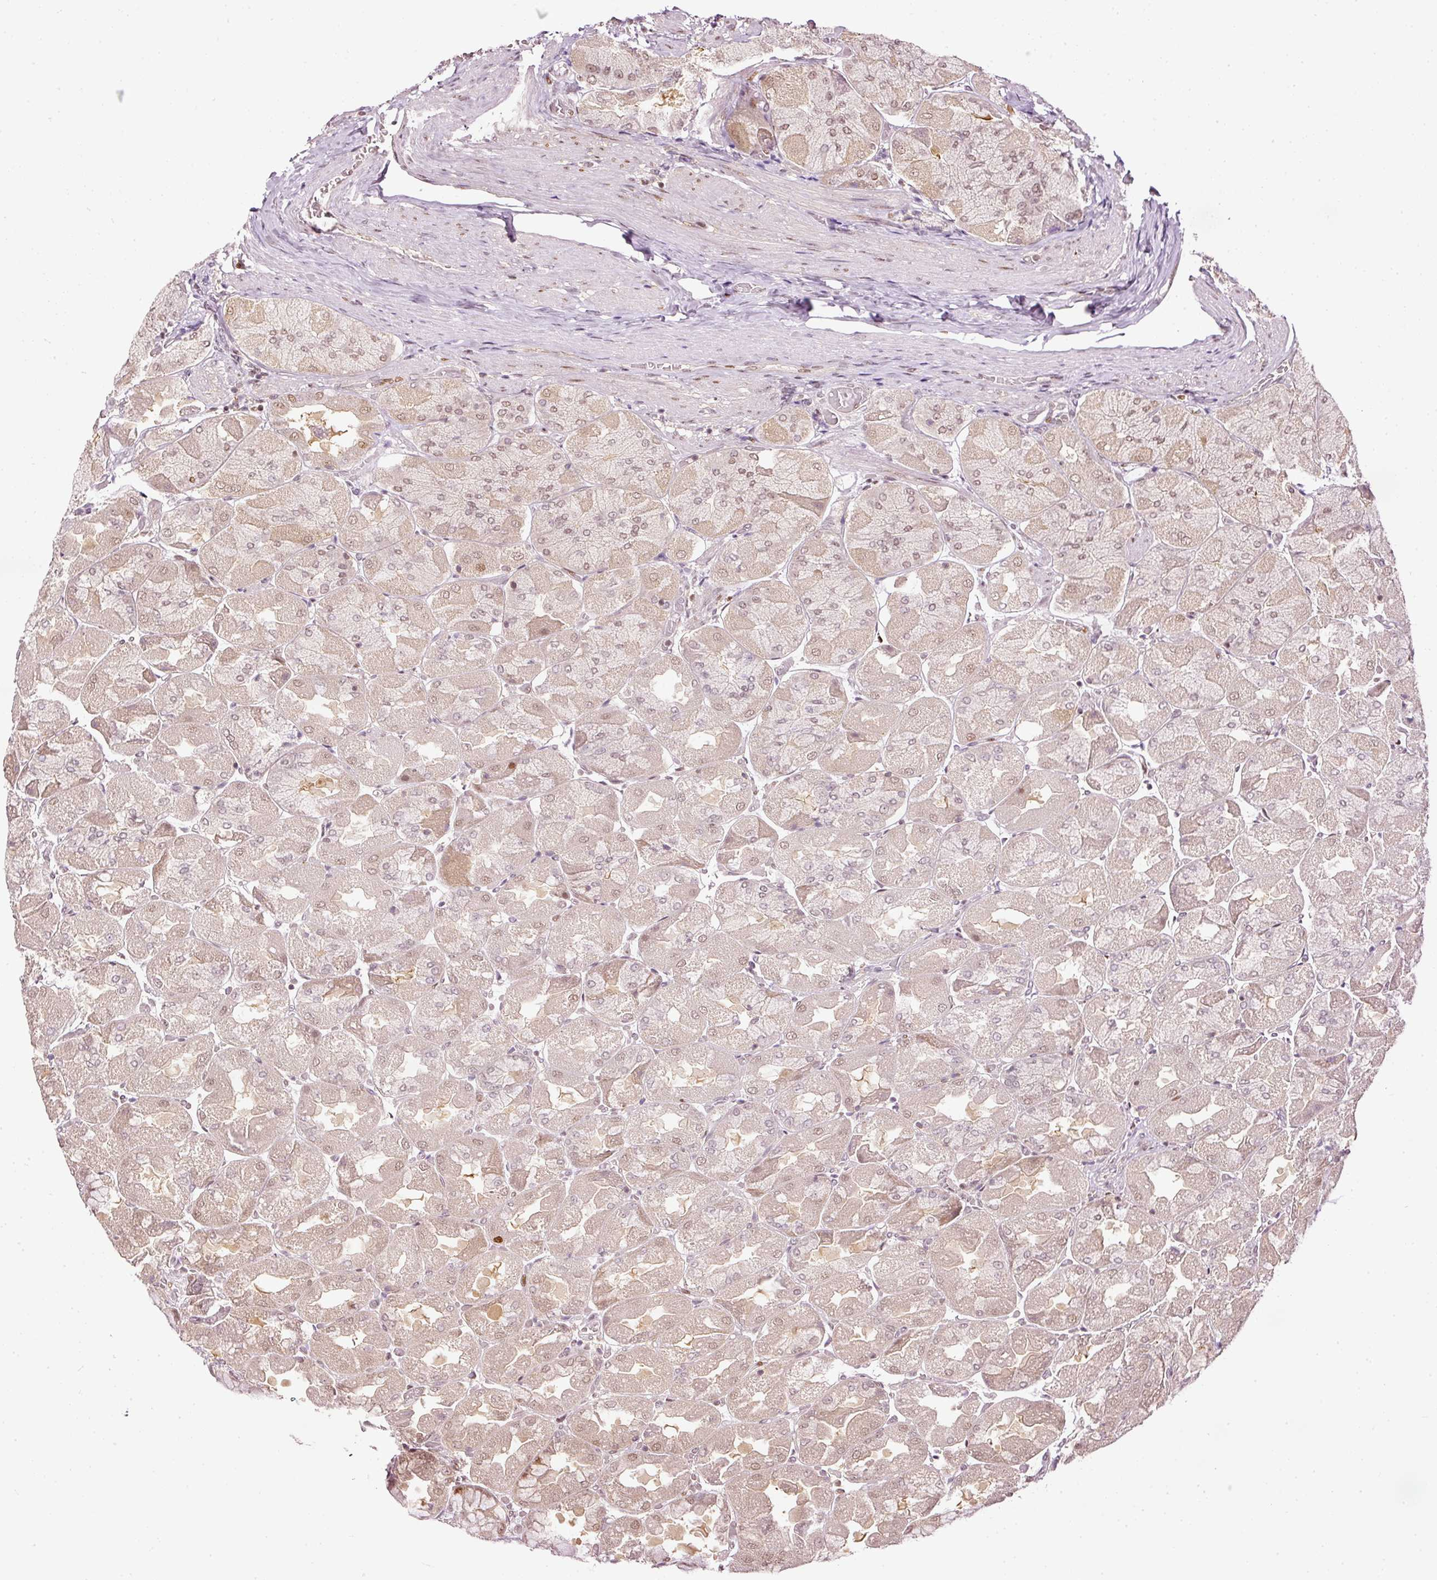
{"staining": {"intensity": "moderate", "quantity": "25%-75%", "location": "cytoplasmic/membranous,nuclear"}, "tissue": "stomach", "cell_type": "Glandular cells", "image_type": "normal", "snomed": [{"axis": "morphology", "description": "Normal tissue, NOS"}, {"axis": "topography", "description": "Stomach"}], "caption": "The photomicrograph reveals staining of benign stomach, revealing moderate cytoplasmic/membranous,nuclear protein expression (brown color) within glandular cells. Nuclei are stained in blue.", "gene": "ZNF778", "patient": {"sex": "female", "age": 61}}